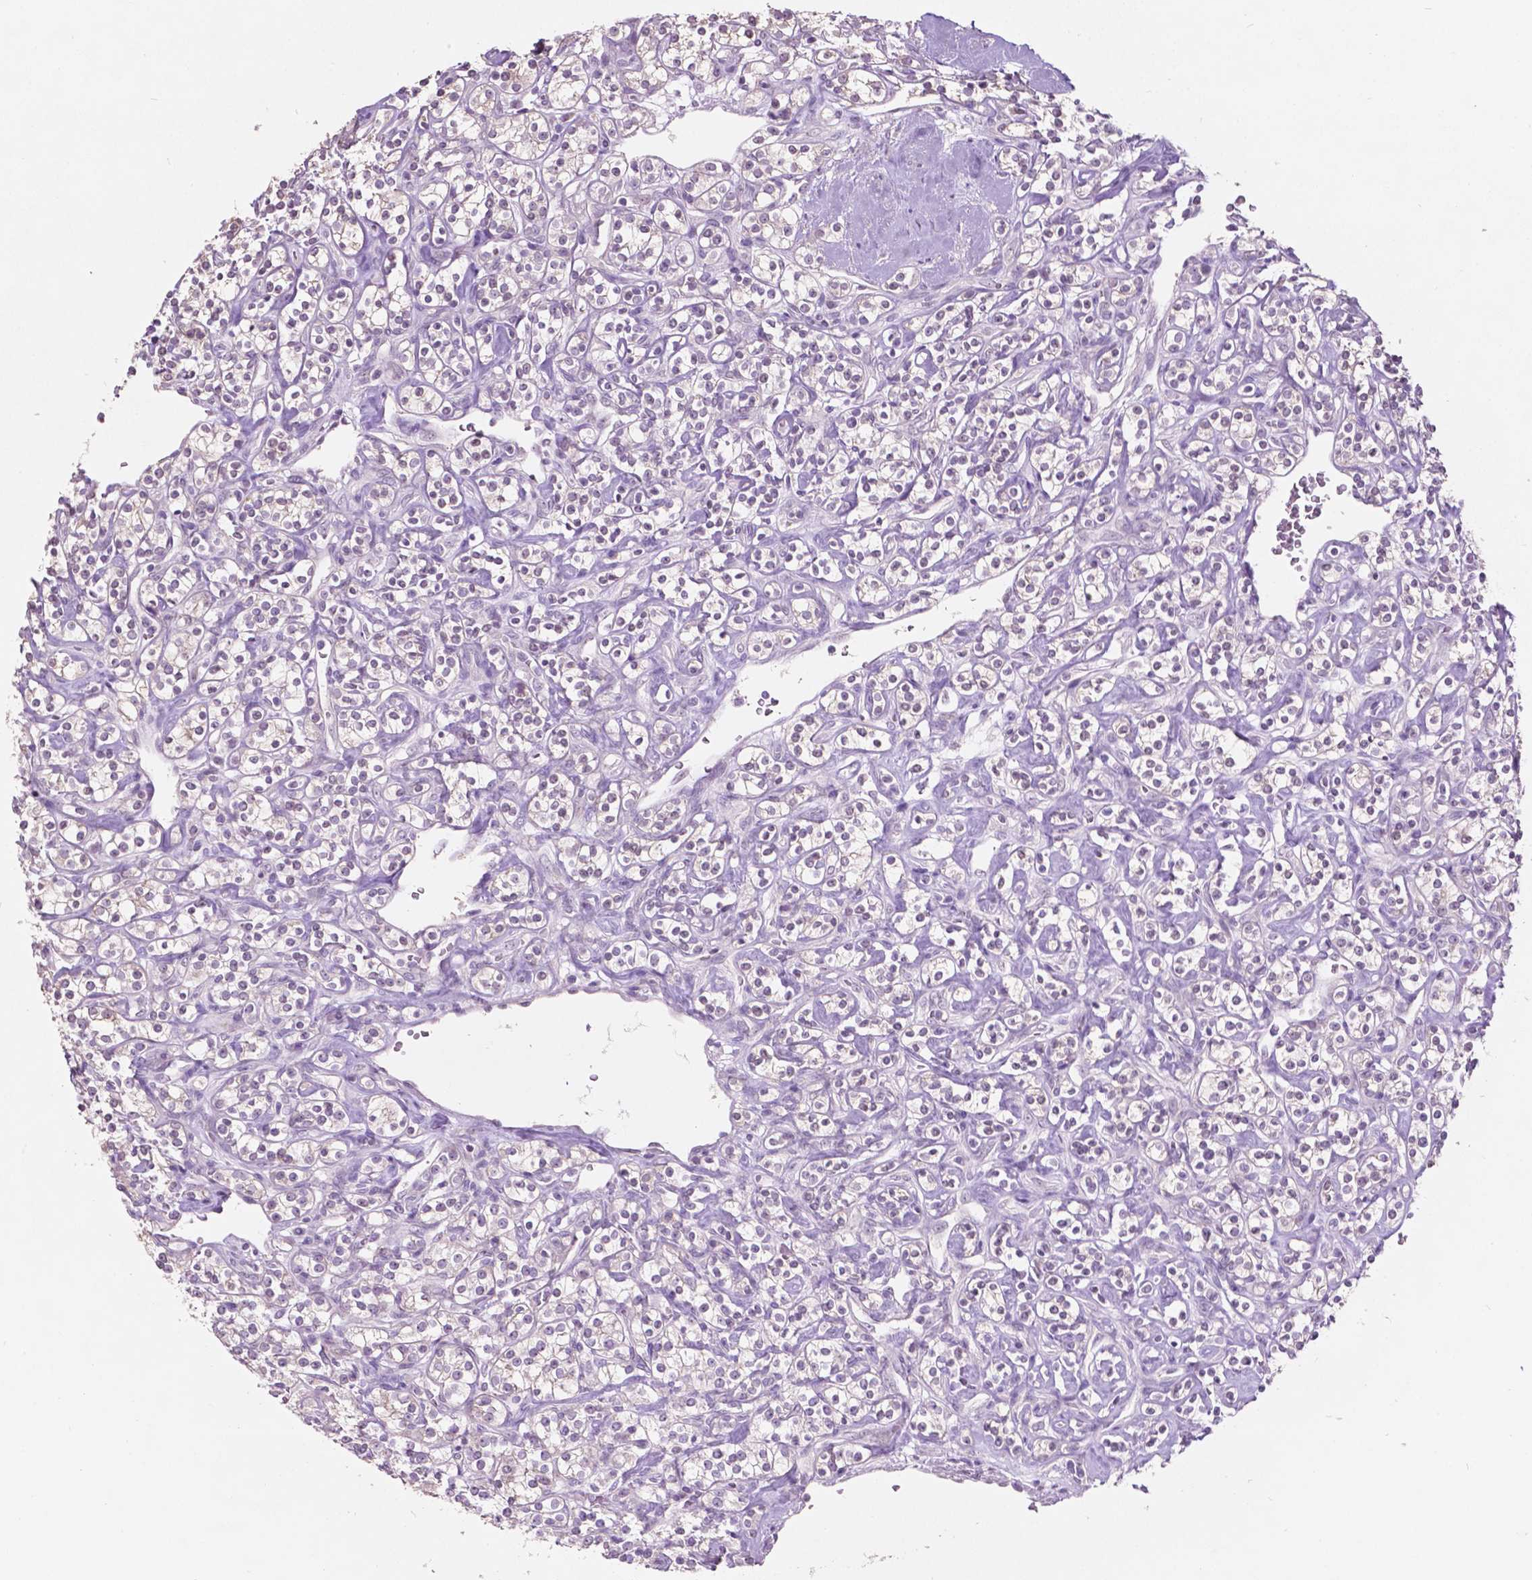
{"staining": {"intensity": "negative", "quantity": "none", "location": "none"}, "tissue": "renal cancer", "cell_type": "Tumor cells", "image_type": "cancer", "snomed": [{"axis": "morphology", "description": "Adenocarcinoma, NOS"}, {"axis": "topography", "description": "Kidney"}], "caption": "Renal adenocarcinoma was stained to show a protein in brown. There is no significant expression in tumor cells.", "gene": "TM6SF2", "patient": {"sex": "male", "age": 77}}